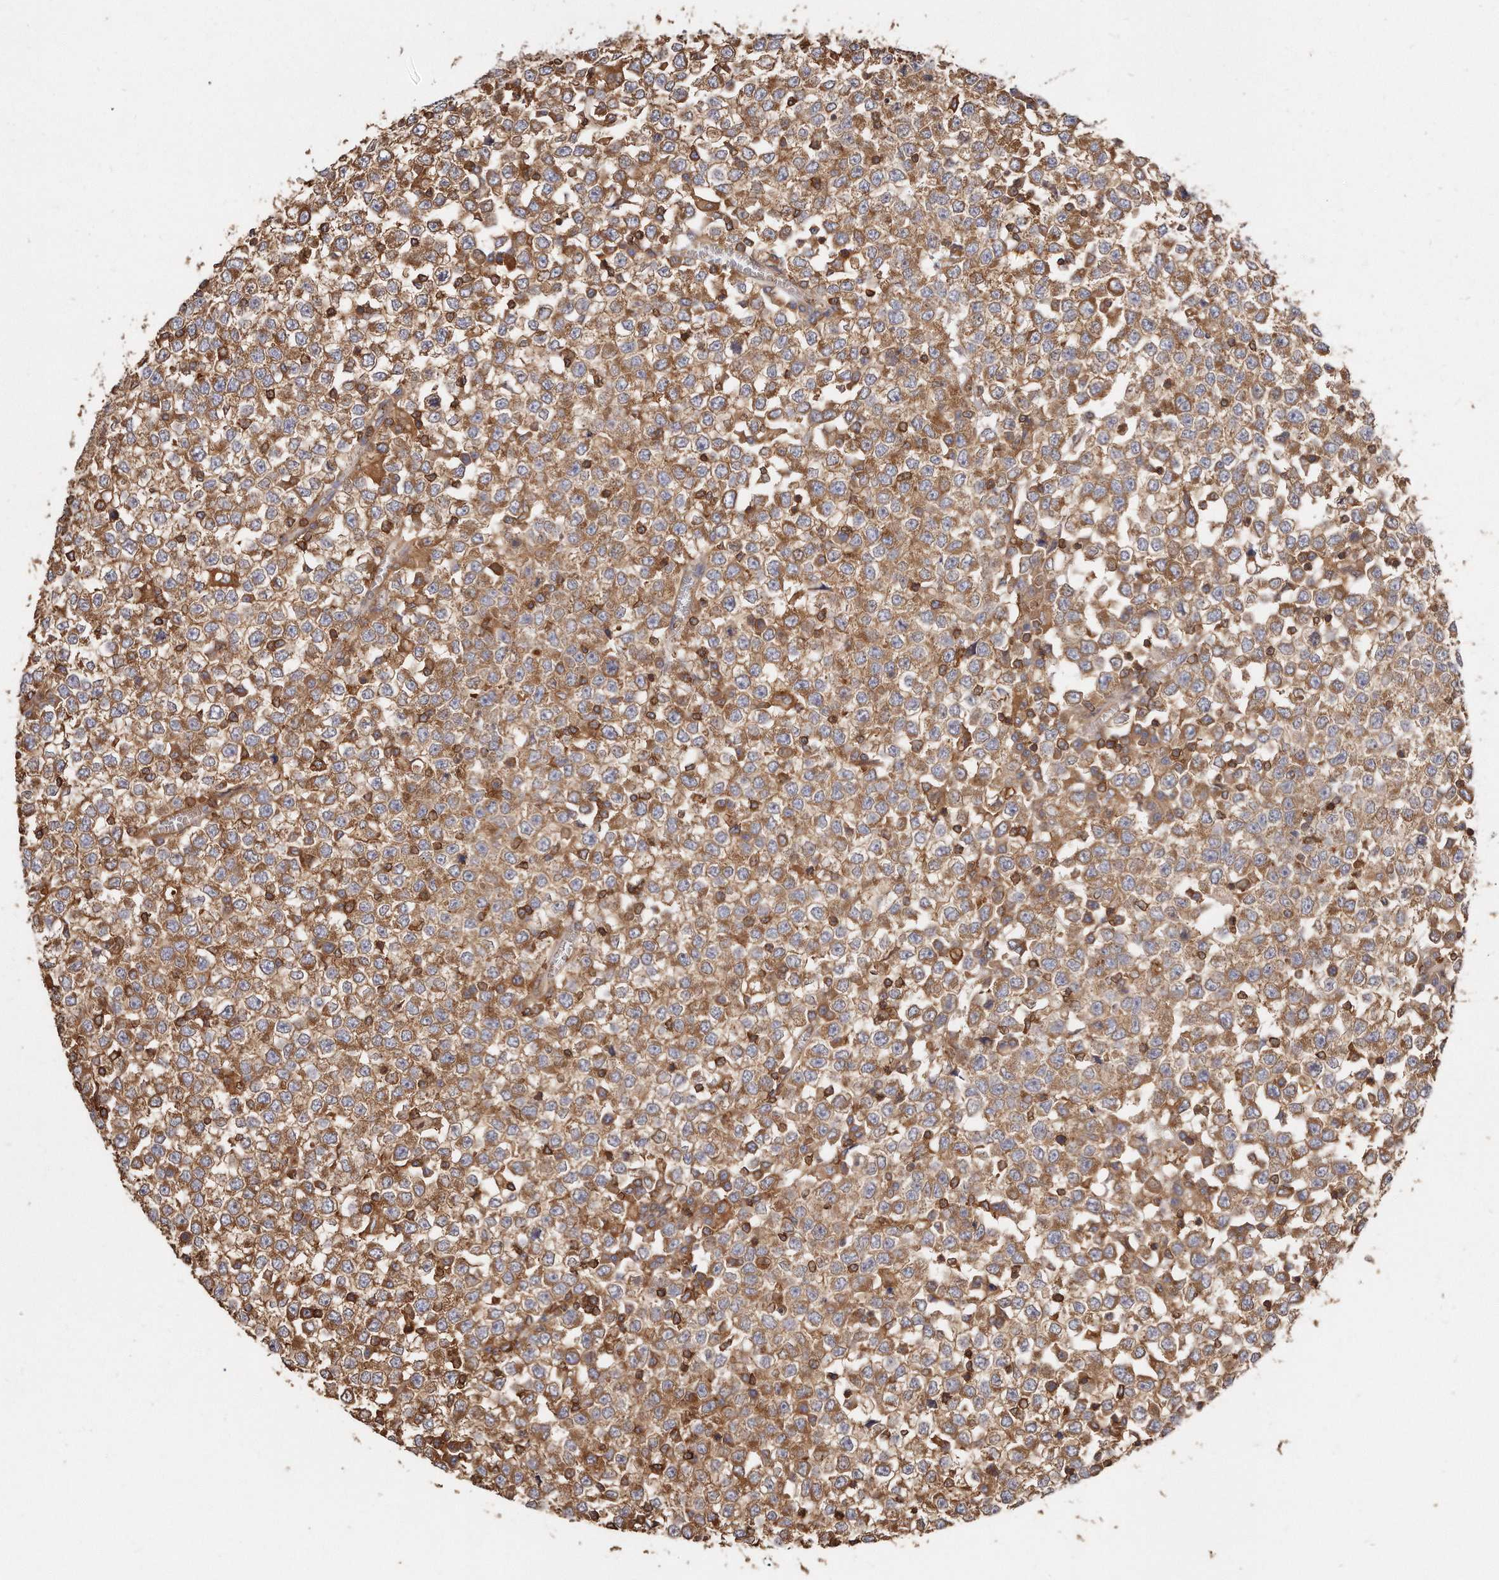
{"staining": {"intensity": "moderate", "quantity": "25%-75%", "location": "cytoplasmic/membranous"}, "tissue": "testis cancer", "cell_type": "Tumor cells", "image_type": "cancer", "snomed": [{"axis": "morphology", "description": "Seminoma, NOS"}, {"axis": "topography", "description": "Testis"}], "caption": "IHC (DAB (3,3'-diaminobenzidine)) staining of human testis cancer reveals moderate cytoplasmic/membranous protein expression in about 25%-75% of tumor cells. The protein is shown in brown color, while the nuclei are stained blue.", "gene": "CAP1", "patient": {"sex": "male", "age": 65}}